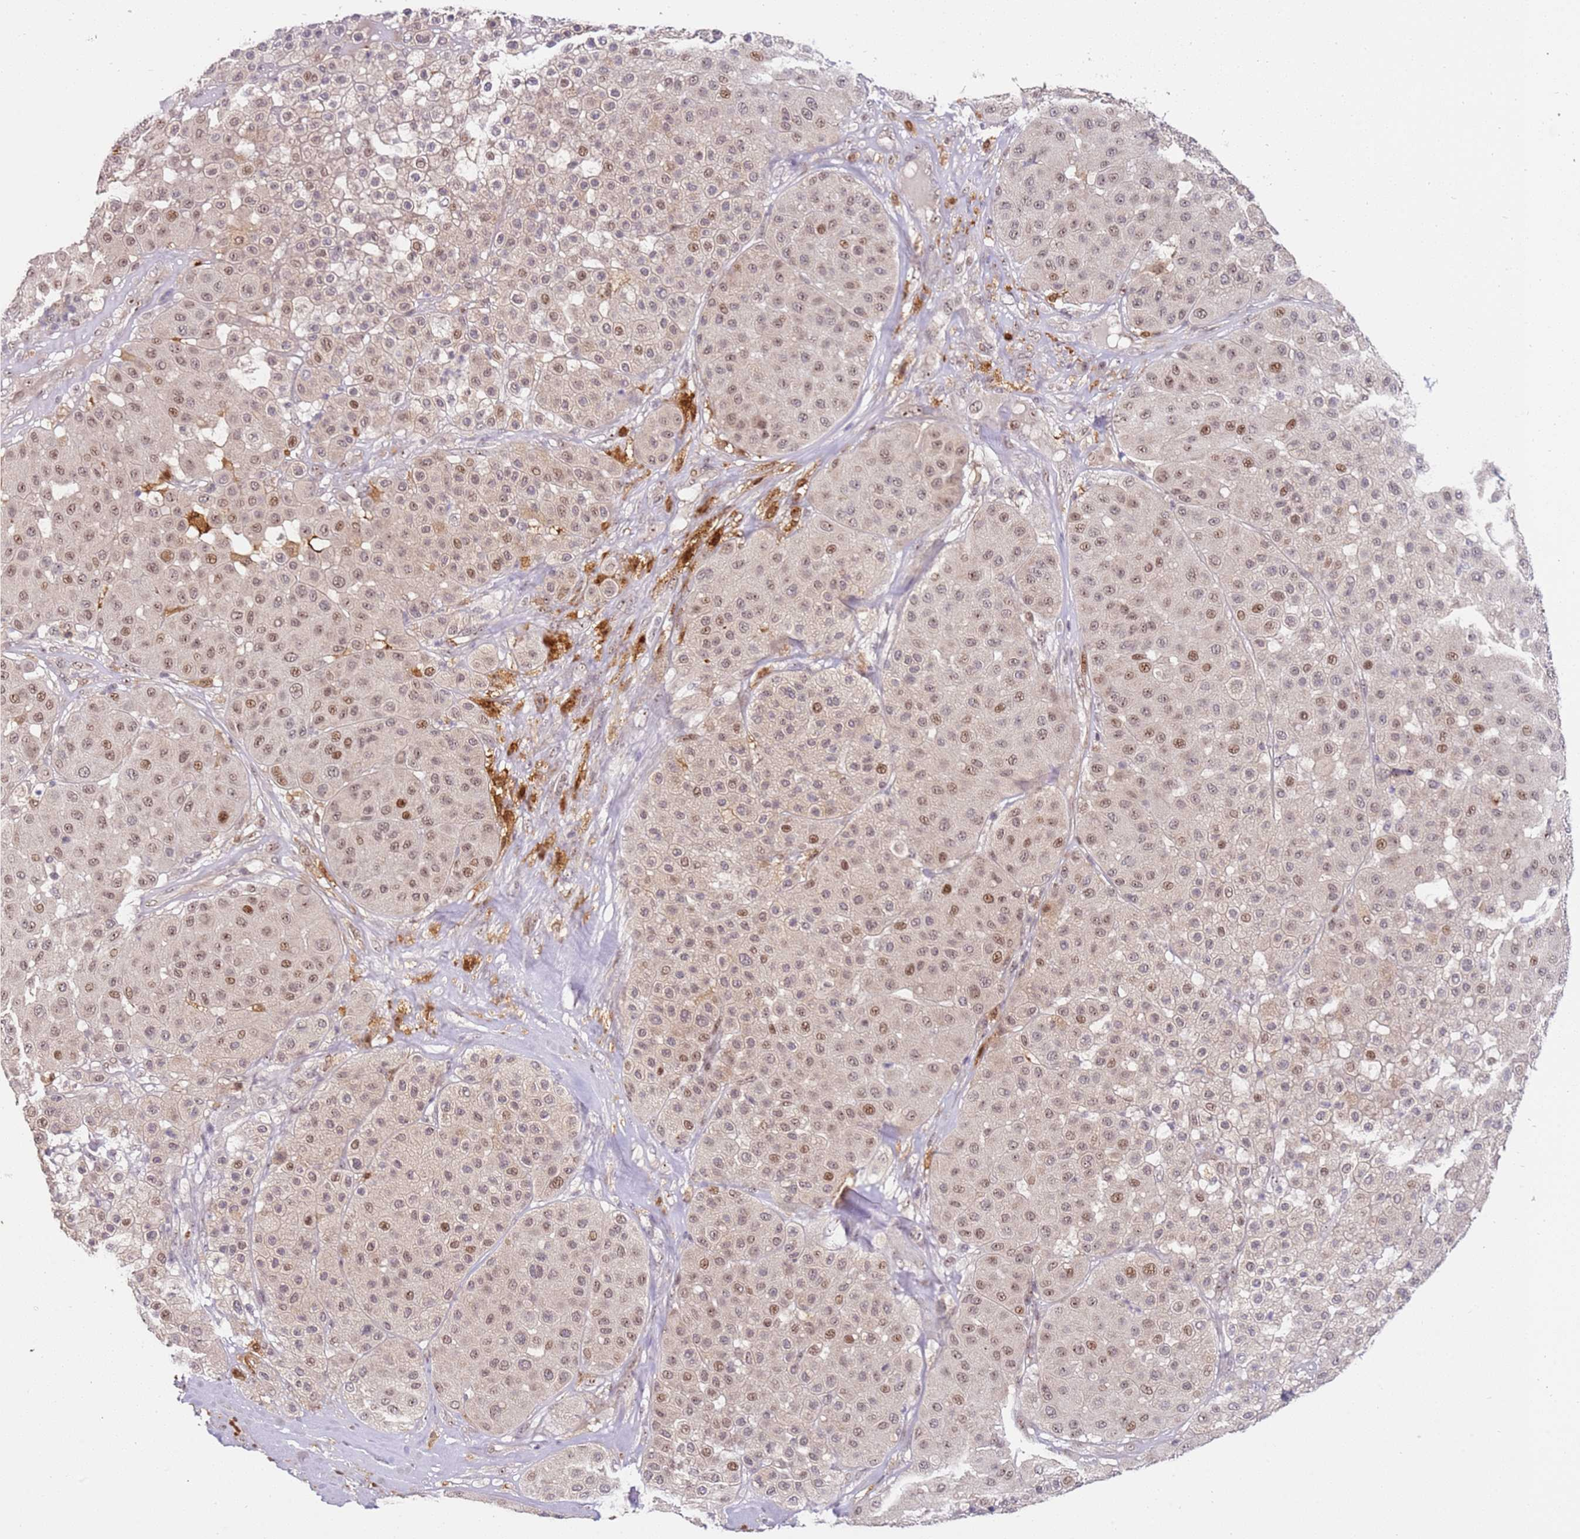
{"staining": {"intensity": "moderate", "quantity": "25%-75%", "location": "nuclear"}, "tissue": "melanoma", "cell_type": "Tumor cells", "image_type": "cancer", "snomed": [{"axis": "morphology", "description": "Malignant melanoma, Metastatic site"}, {"axis": "topography", "description": "Smooth muscle"}], "caption": "This is an image of immunohistochemistry (IHC) staining of melanoma, which shows moderate expression in the nuclear of tumor cells.", "gene": "LGALSL", "patient": {"sex": "male", "age": 41}}